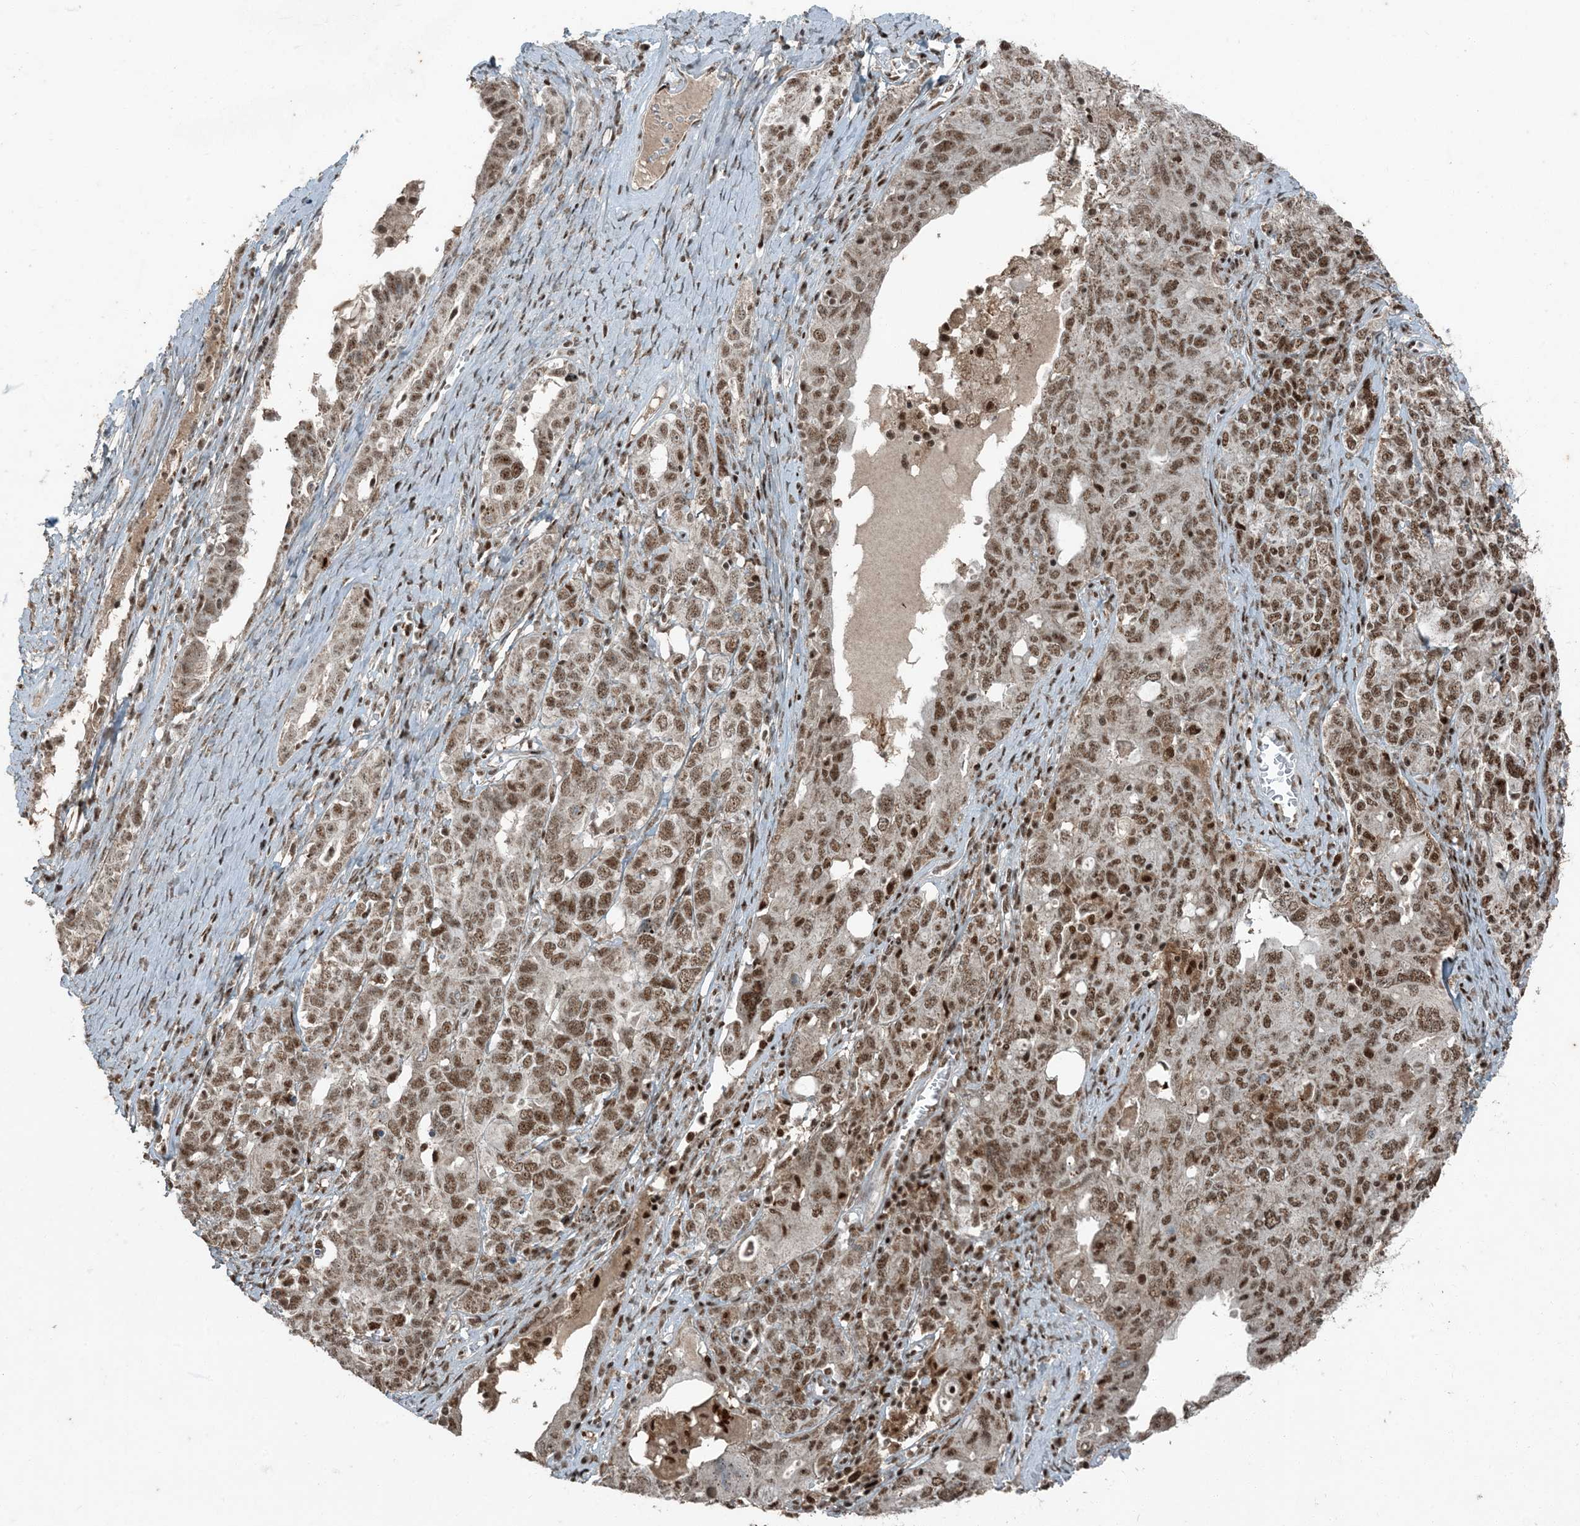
{"staining": {"intensity": "moderate", "quantity": ">75%", "location": "nuclear"}, "tissue": "ovarian cancer", "cell_type": "Tumor cells", "image_type": "cancer", "snomed": [{"axis": "morphology", "description": "Carcinoma, endometroid"}, {"axis": "topography", "description": "Ovary"}], "caption": "Immunohistochemical staining of ovarian endometroid carcinoma demonstrates medium levels of moderate nuclear expression in approximately >75% of tumor cells.", "gene": "TADA2B", "patient": {"sex": "female", "age": 62}}